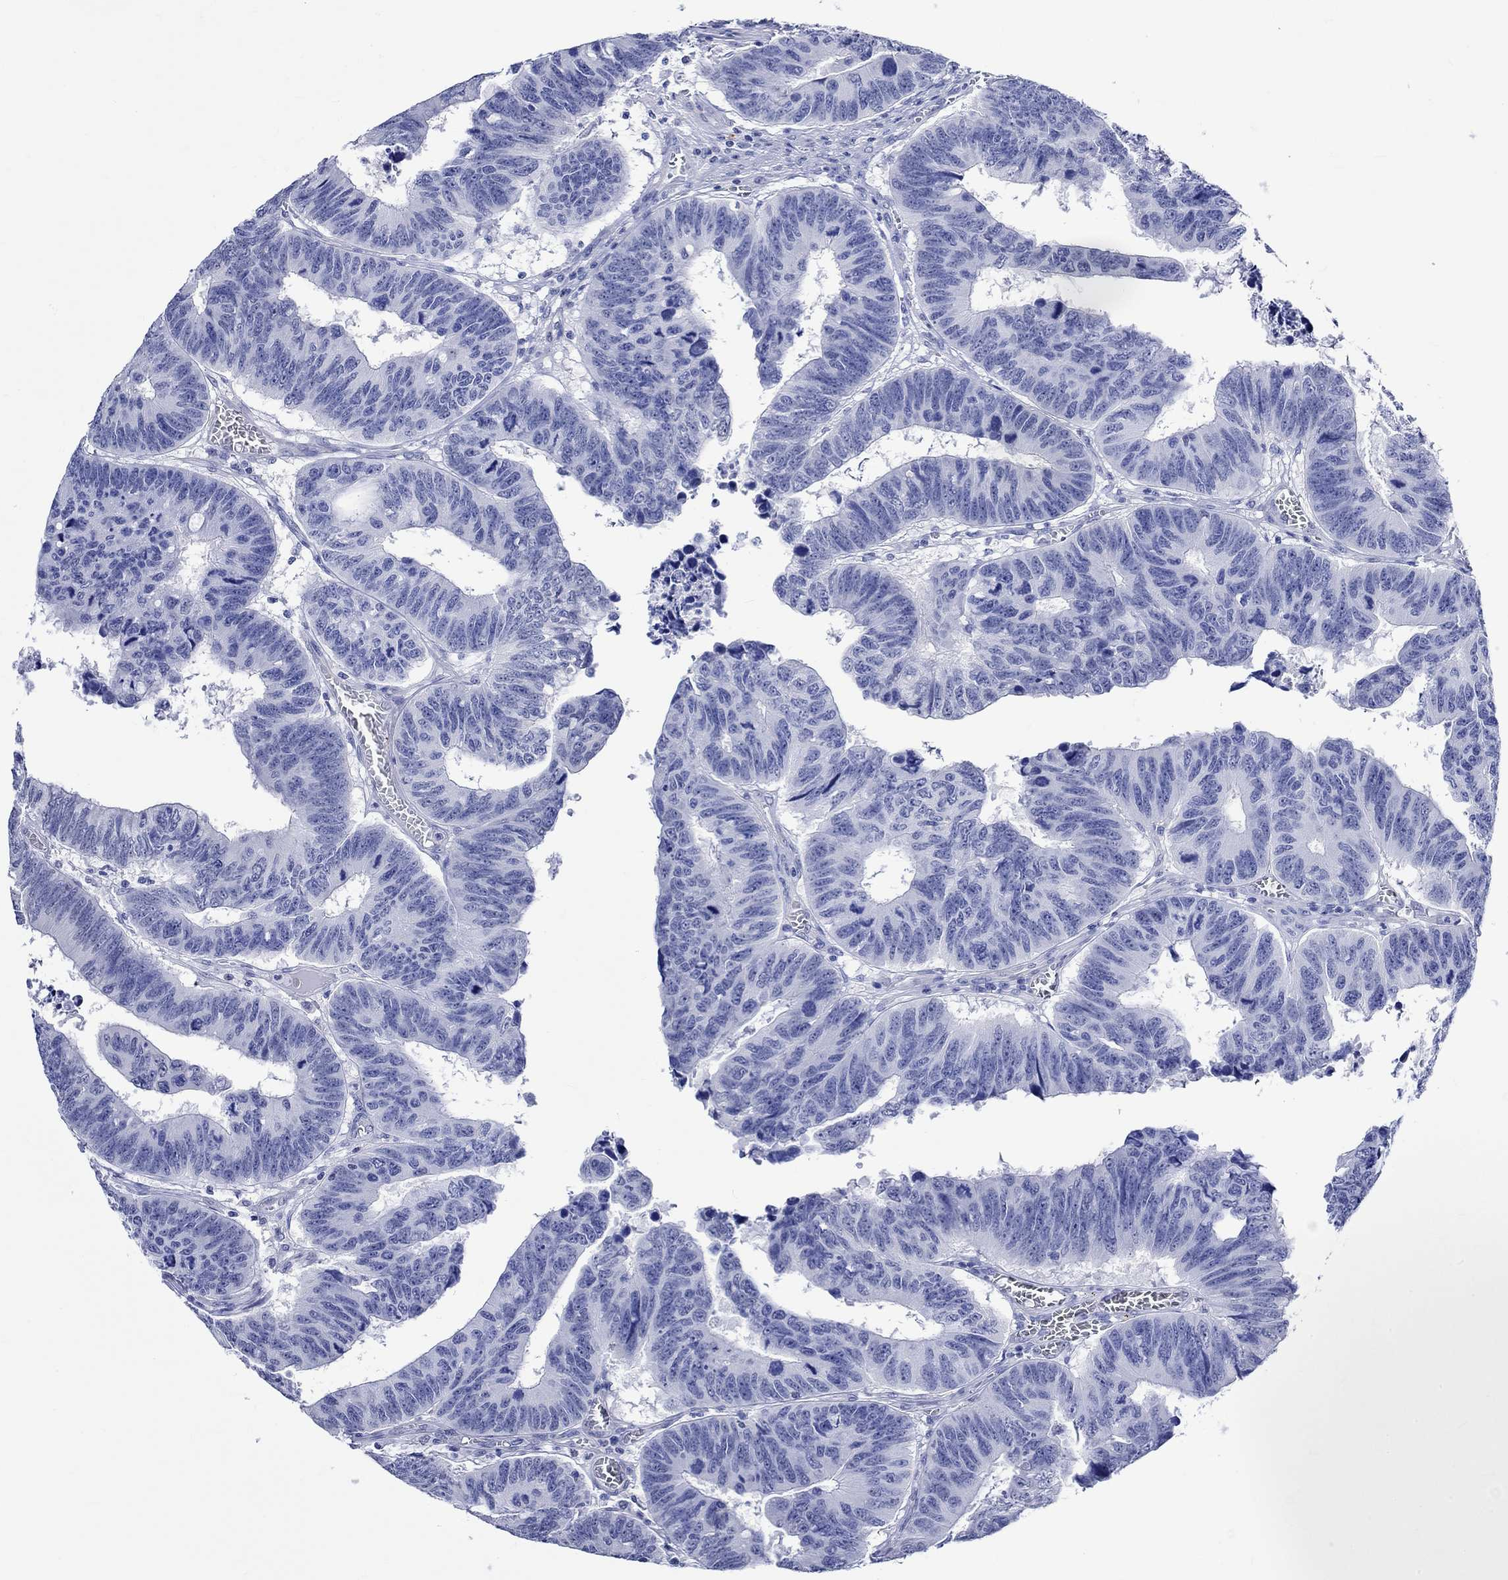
{"staining": {"intensity": "negative", "quantity": "none", "location": "none"}, "tissue": "colorectal cancer", "cell_type": "Tumor cells", "image_type": "cancer", "snomed": [{"axis": "morphology", "description": "Adenocarcinoma, NOS"}, {"axis": "topography", "description": "Appendix"}, {"axis": "topography", "description": "Colon"}, {"axis": "topography", "description": "Cecum"}, {"axis": "topography", "description": "Colon asc"}], "caption": "Tumor cells show no significant expression in colorectal cancer.", "gene": "CRYAB", "patient": {"sex": "female", "age": 85}}